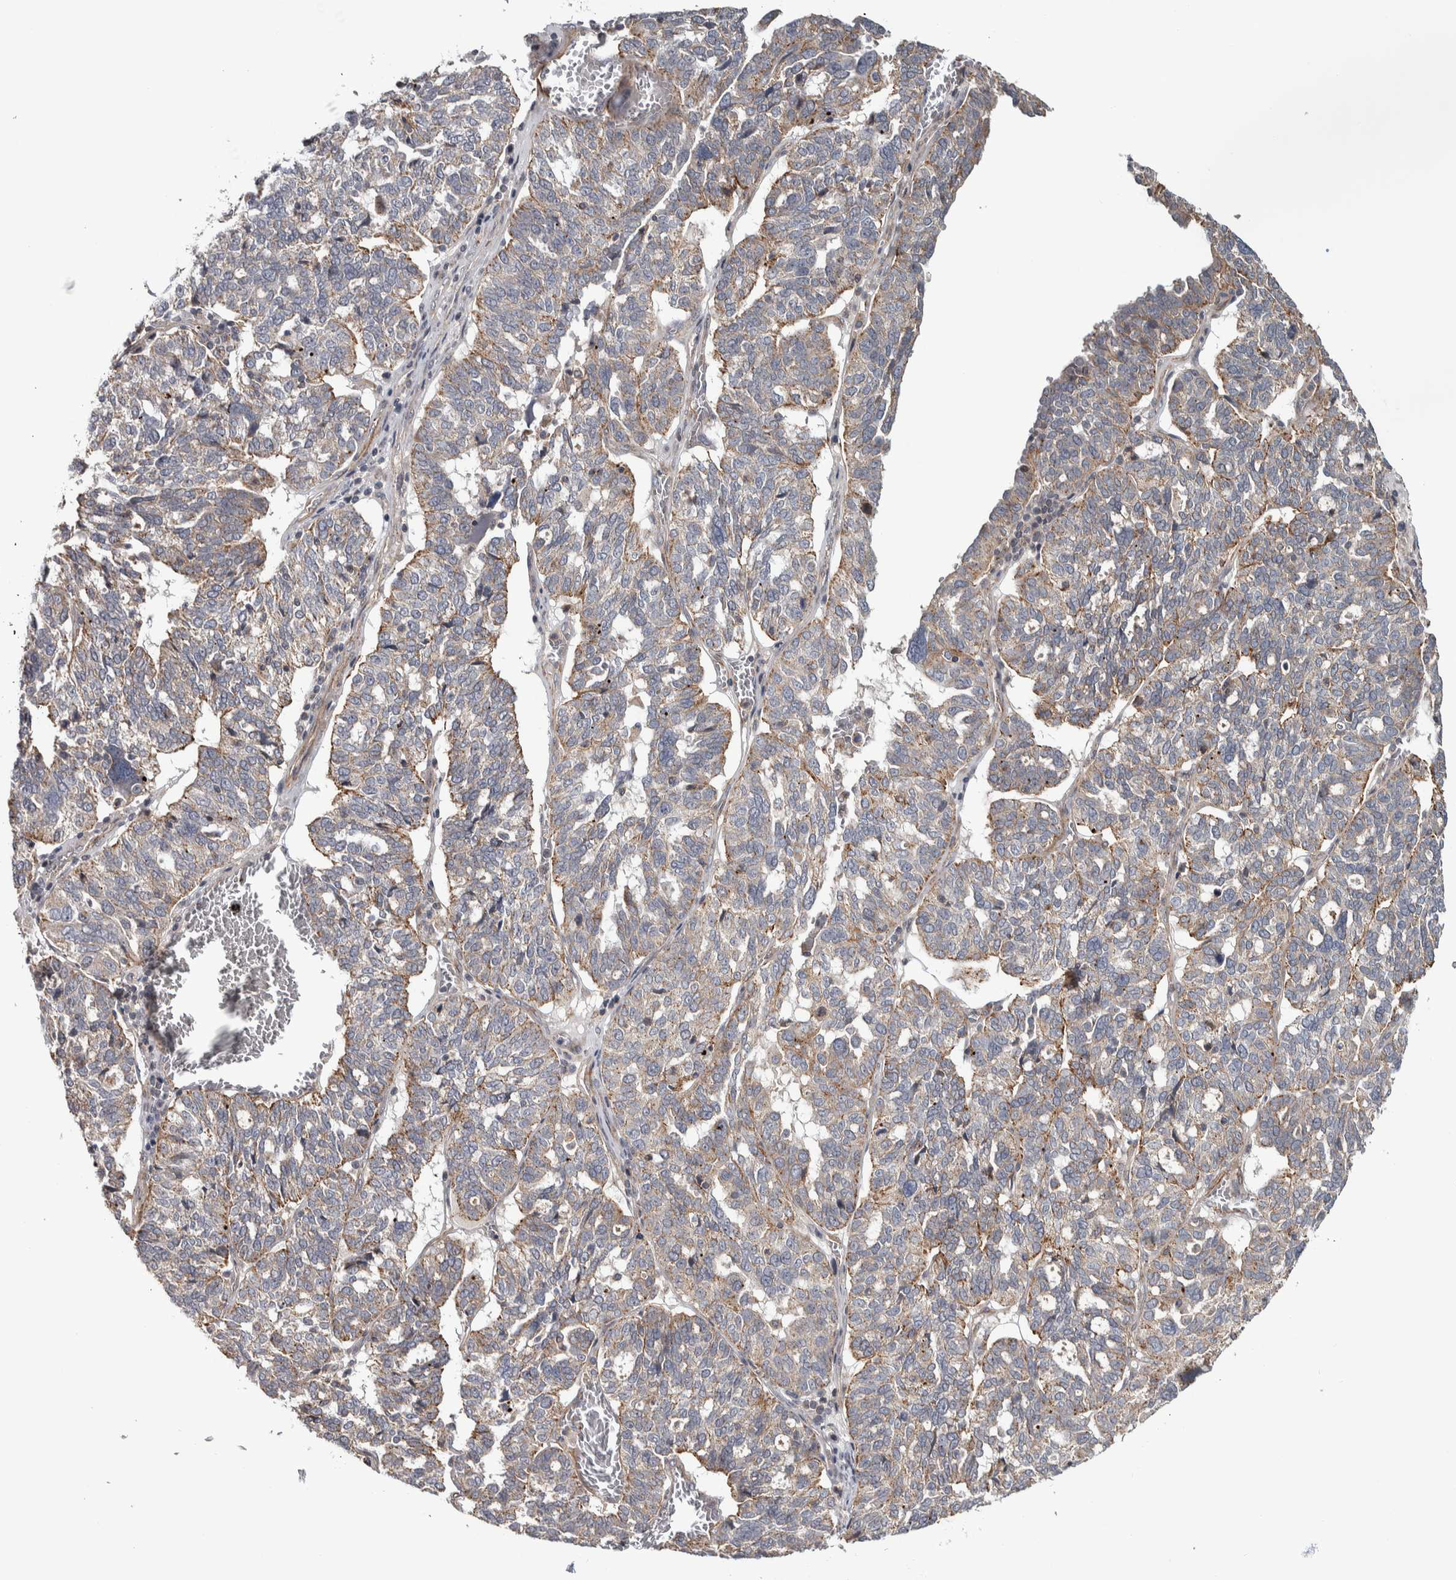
{"staining": {"intensity": "weak", "quantity": "<25%", "location": "cytoplasmic/membranous"}, "tissue": "ovarian cancer", "cell_type": "Tumor cells", "image_type": "cancer", "snomed": [{"axis": "morphology", "description": "Cystadenocarcinoma, serous, NOS"}, {"axis": "topography", "description": "Ovary"}], "caption": "Tumor cells are negative for protein expression in human ovarian cancer (serous cystadenocarcinoma).", "gene": "CHMP4C", "patient": {"sex": "female", "age": 59}}